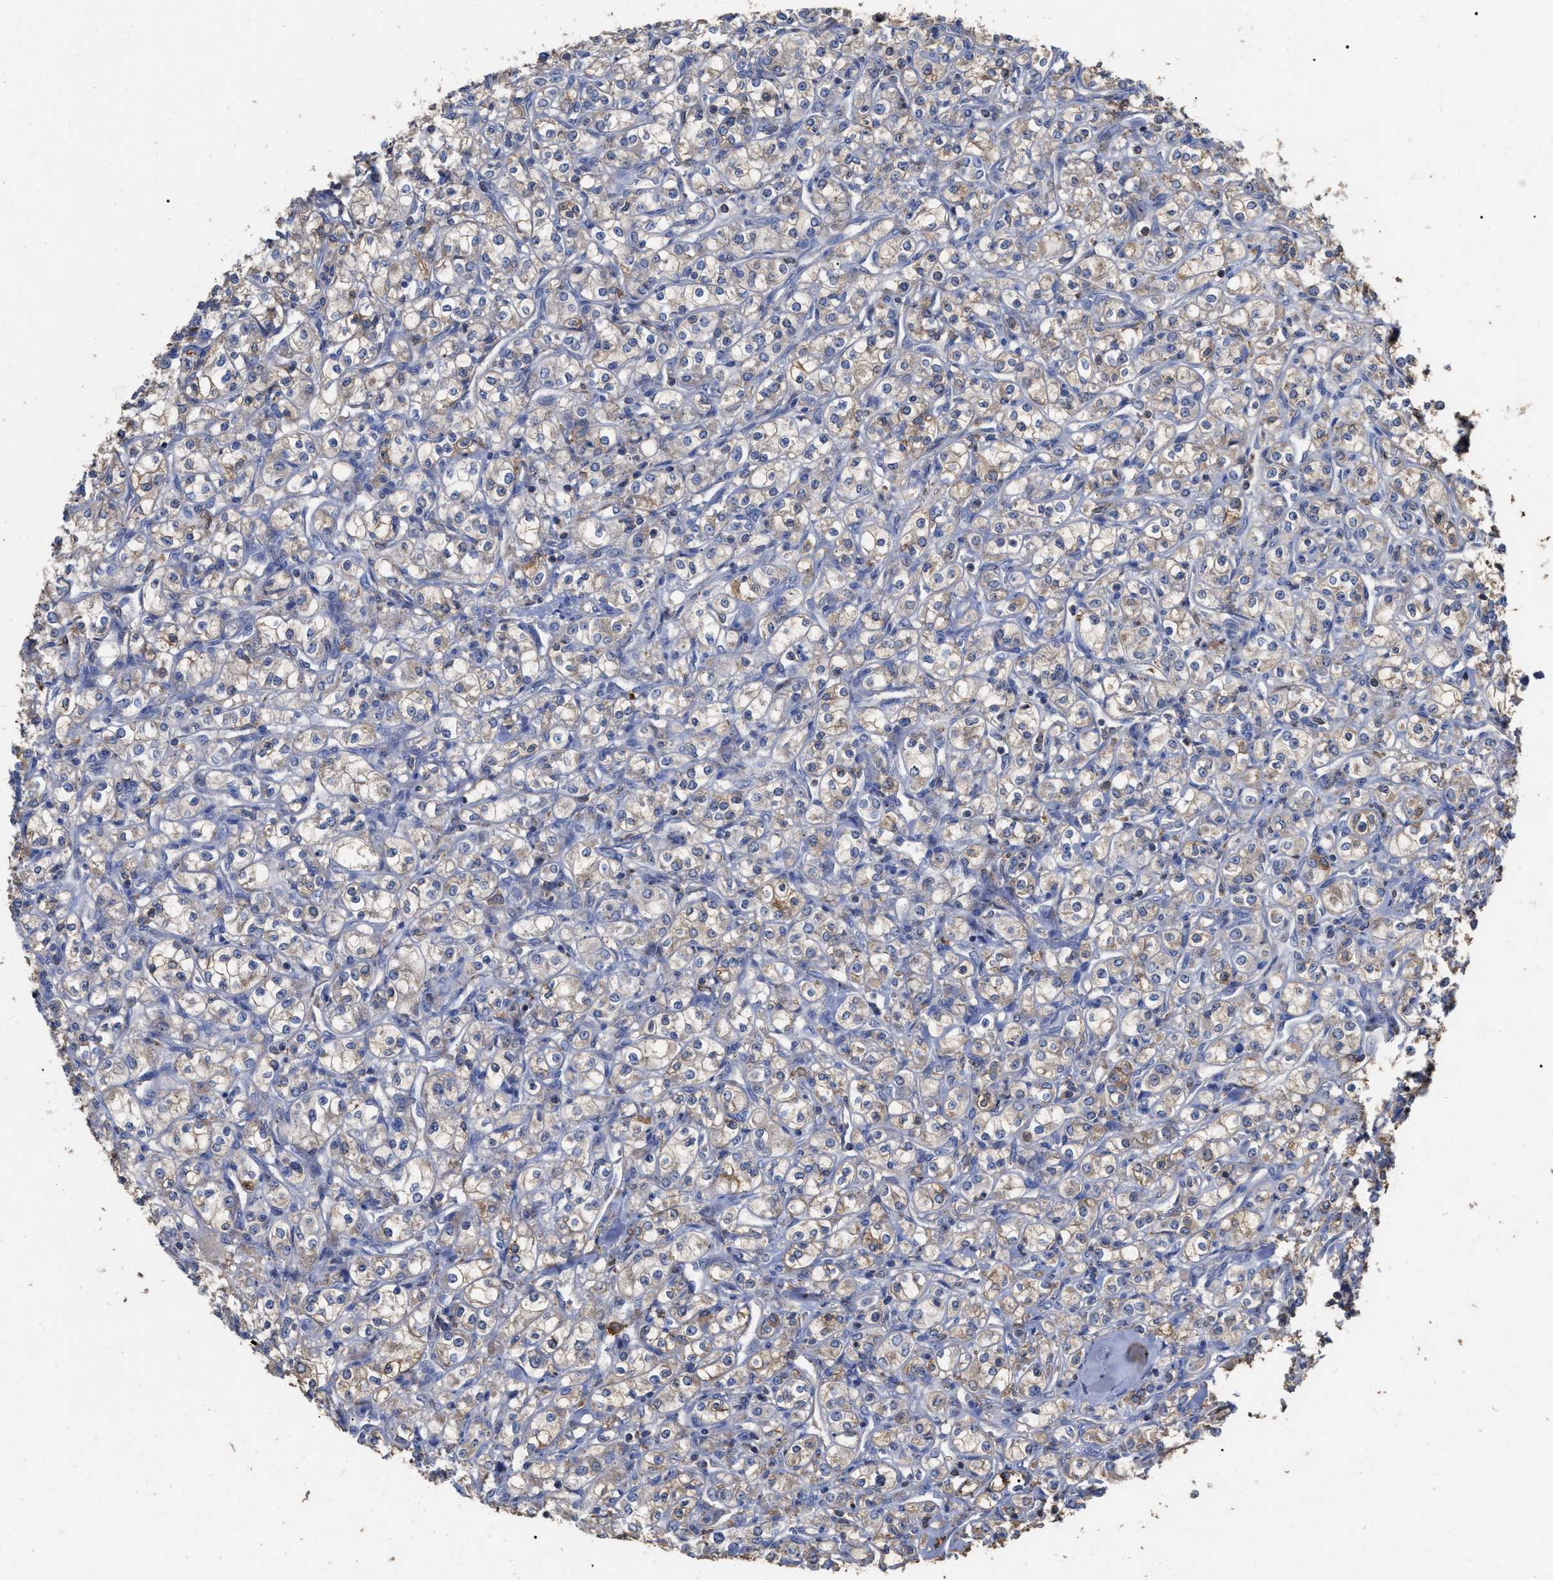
{"staining": {"intensity": "weak", "quantity": "<25%", "location": "cytoplasmic/membranous"}, "tissue": "renal cancer", "cell_type": "Tumor cells", "image_type": "cancer", "snomed": [{"axis": "morphology", "description": "Adenocarcinoma, NOS"}, {"axis": "topography", "description": "Kidney"}], "caption": "There is no significant expression in tumor cells of renal cancer (adenocarcinoma).", "gene": "GPR179", "patient": {"sex": "male", "age": 77}}